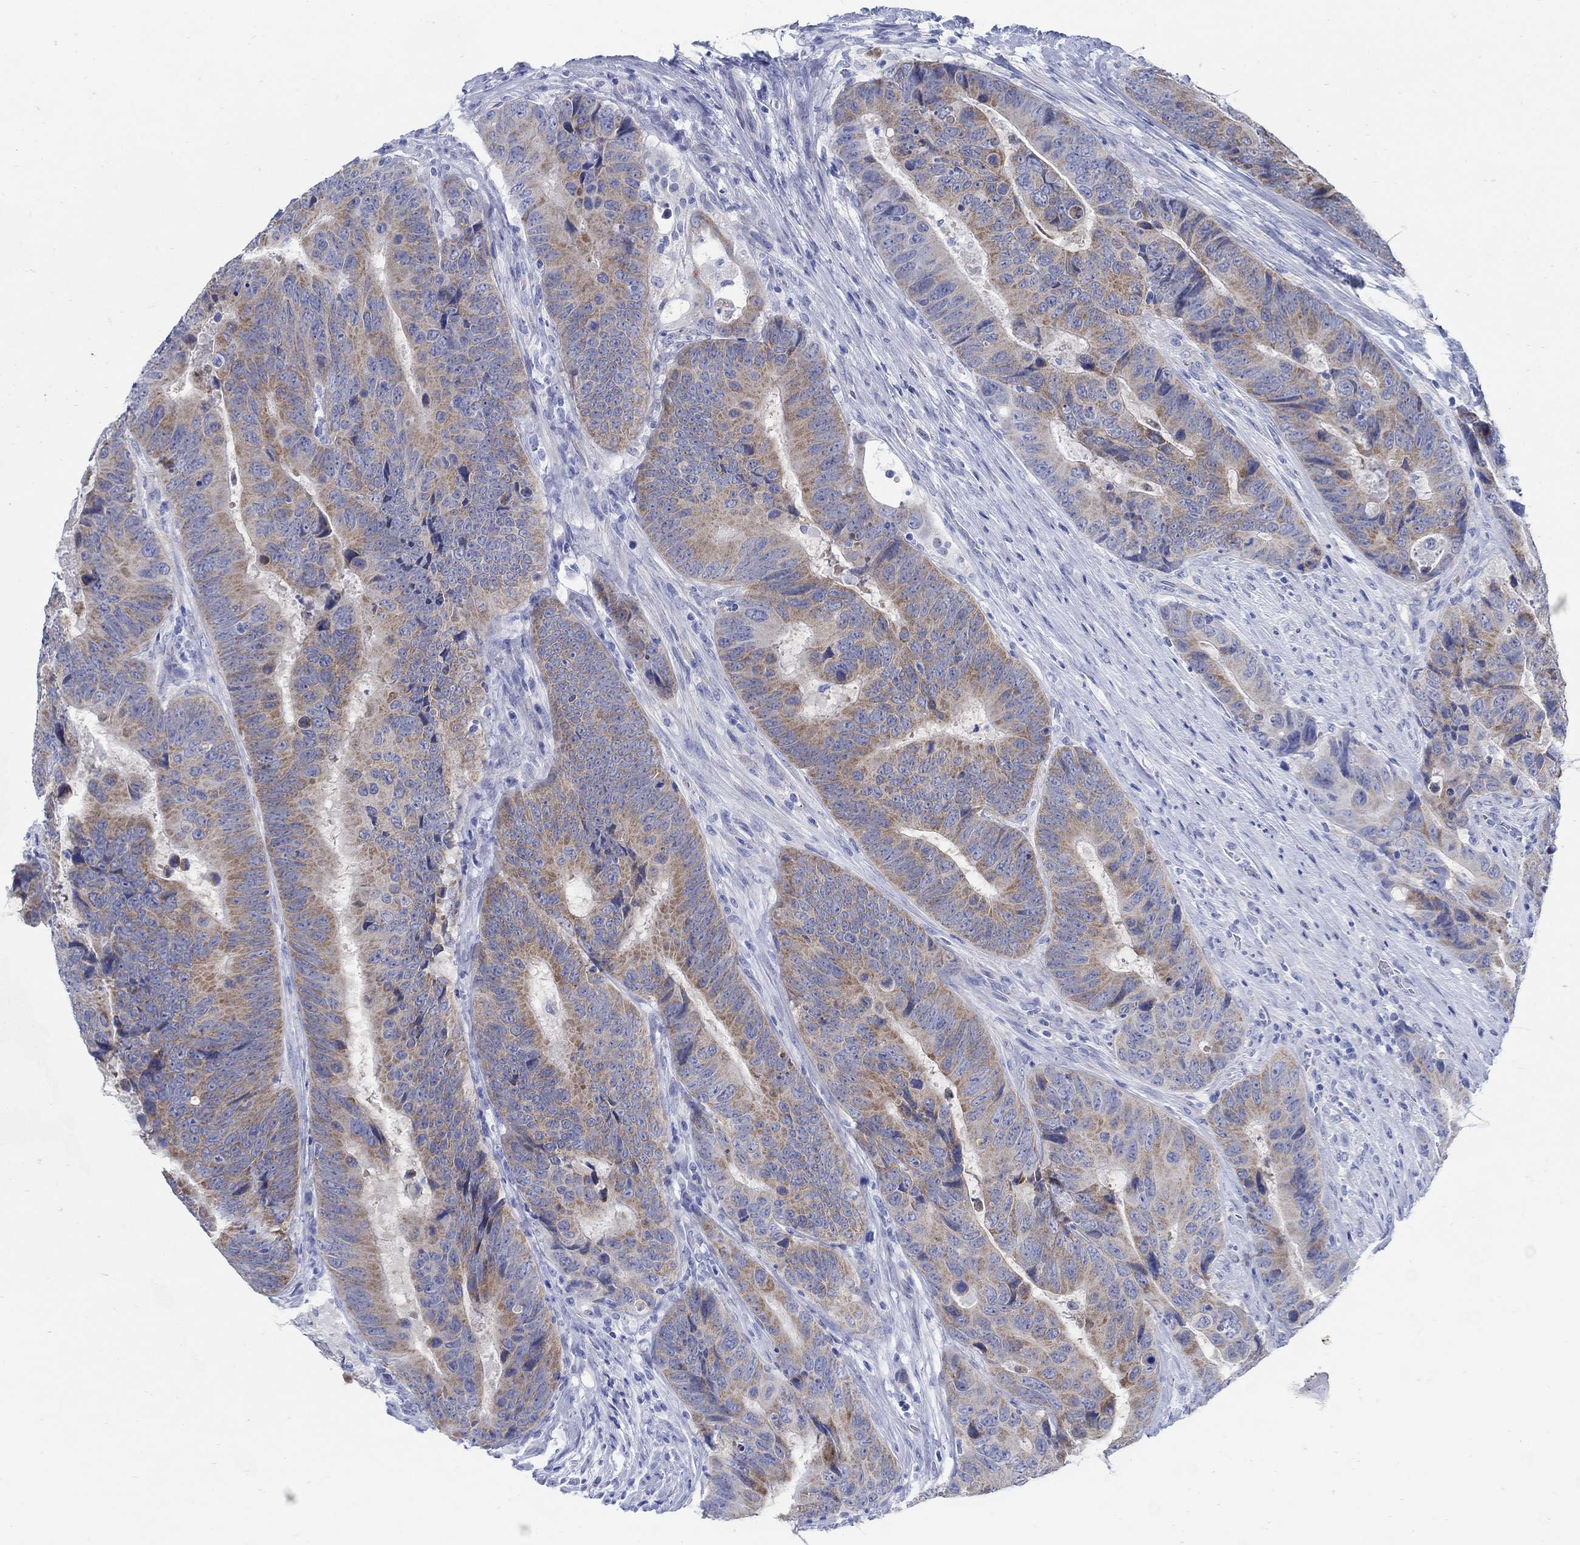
{"staining": {"intensity": "weak", "quantity": ">75%", "location": "cytoplasmic/membranous"}, "tissue": "colorectal cancer", "cell_type": "Tumor cells", "image_type": "cancer", "snomed": [{"axis": "morphology", "description": "Adenocarcinoma, NOS"}, {"axis": "topography", "description": "Colon"}], "caption": "The histopathology image displays a brown stain indicating the presence of a protein in the cytoplasmic/membranous of tumor cells in adenocarcinoma (colorectal). The staining is performed using DAB (3,3'-diaminobenzidine) brown chromogen to label protein expression. The nuclei are counter-stained blue using hematoxylin.", "gene": "ZDHHC14", "patient": {"sex": "female", "age": 56}}